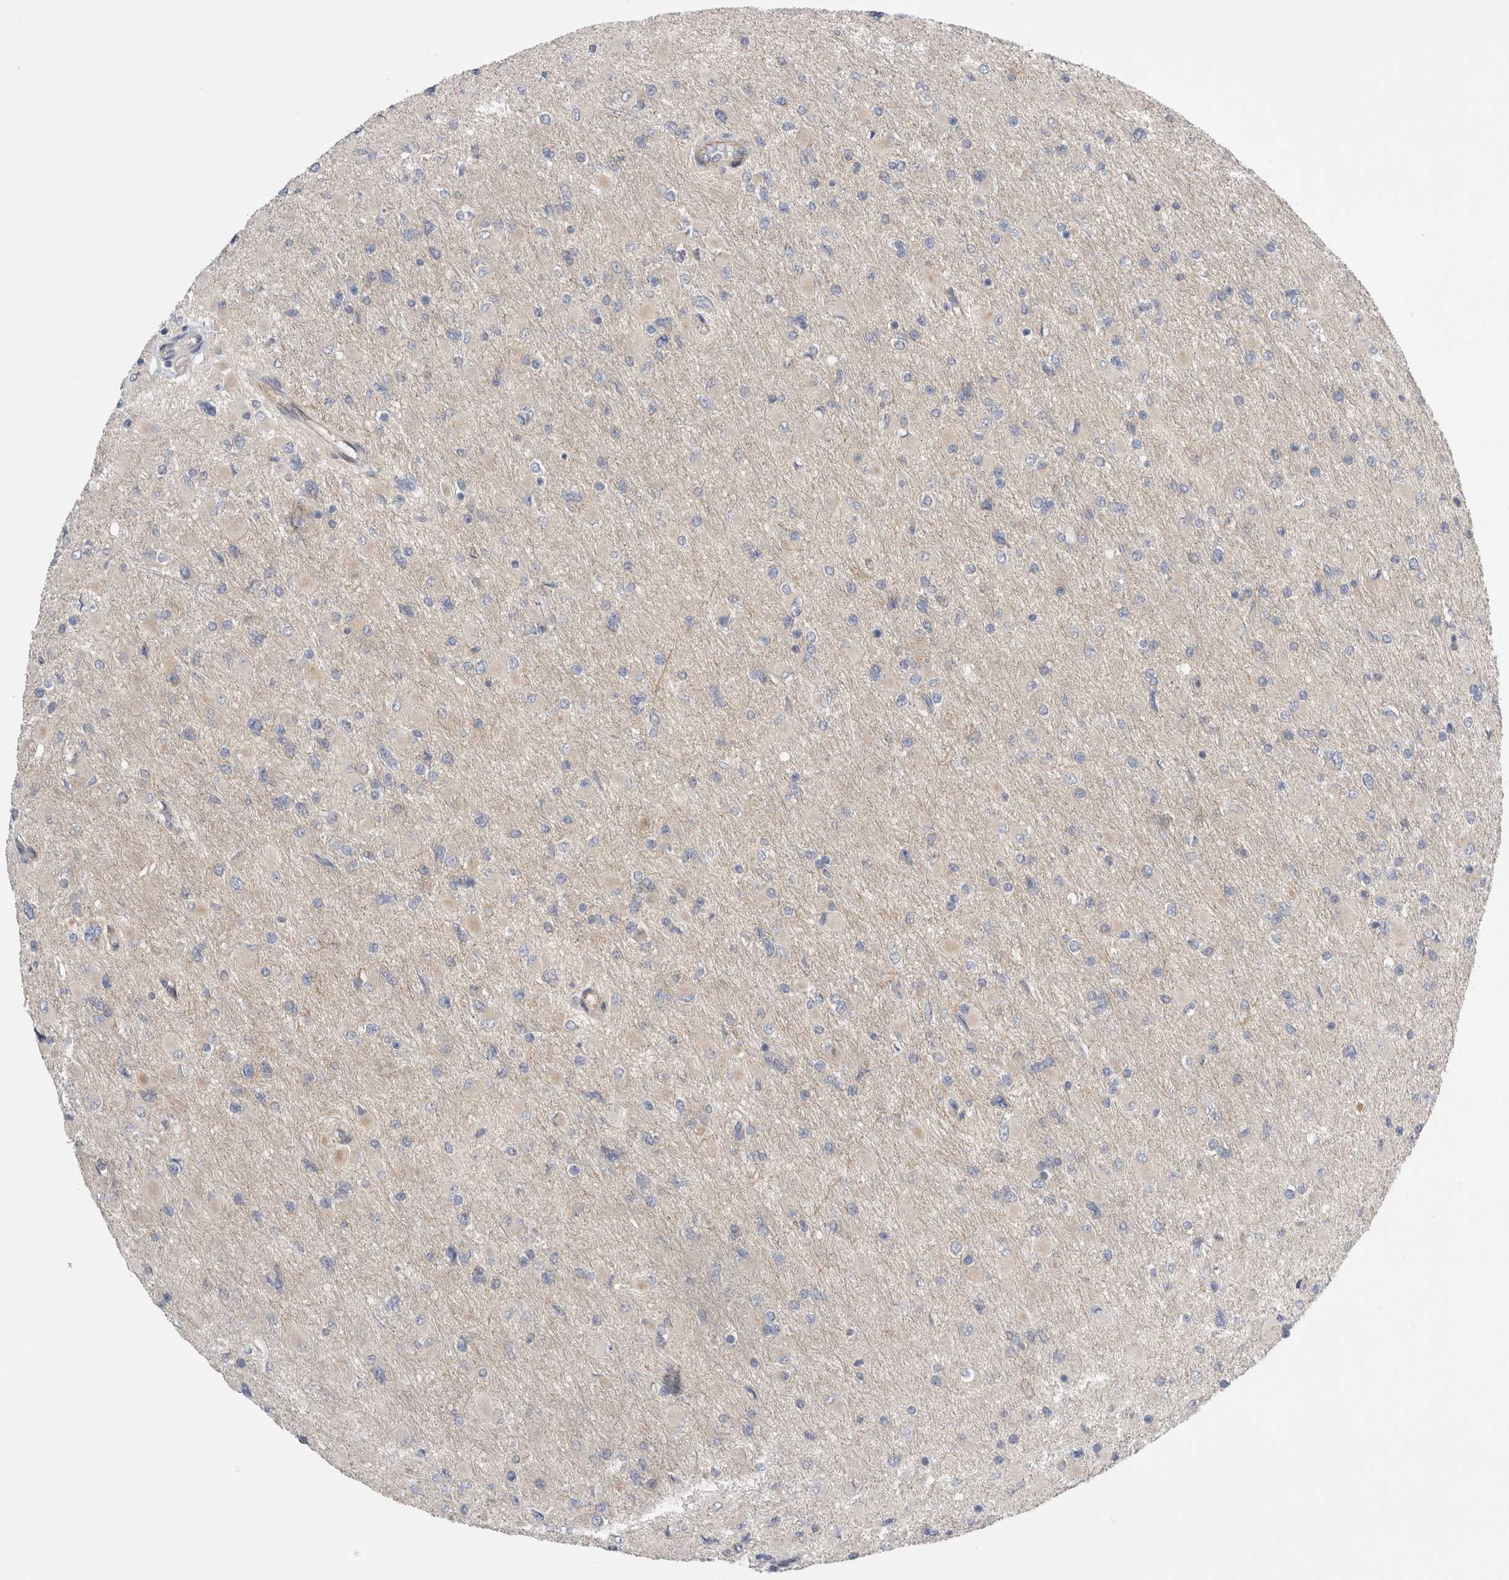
{"staining": {"intensity": "negative", "quantity": "none", "location": "none"}, "tissue": "glioma", "cell_type": "Tumor cells", "image_type": "cancer", "snomed": [{"axis": "morphology", "description": "Glioma, malignant, High grade"}, {"axis": "topography", "description": "Cerebral cortex"}], "caption": "Immunohistochemical staining of high-grade glioma (malignant) exhibits no significant positivity in tumor cells.", "gene": "TAFA5", "patient": {"sex": "female", "age": 36}}